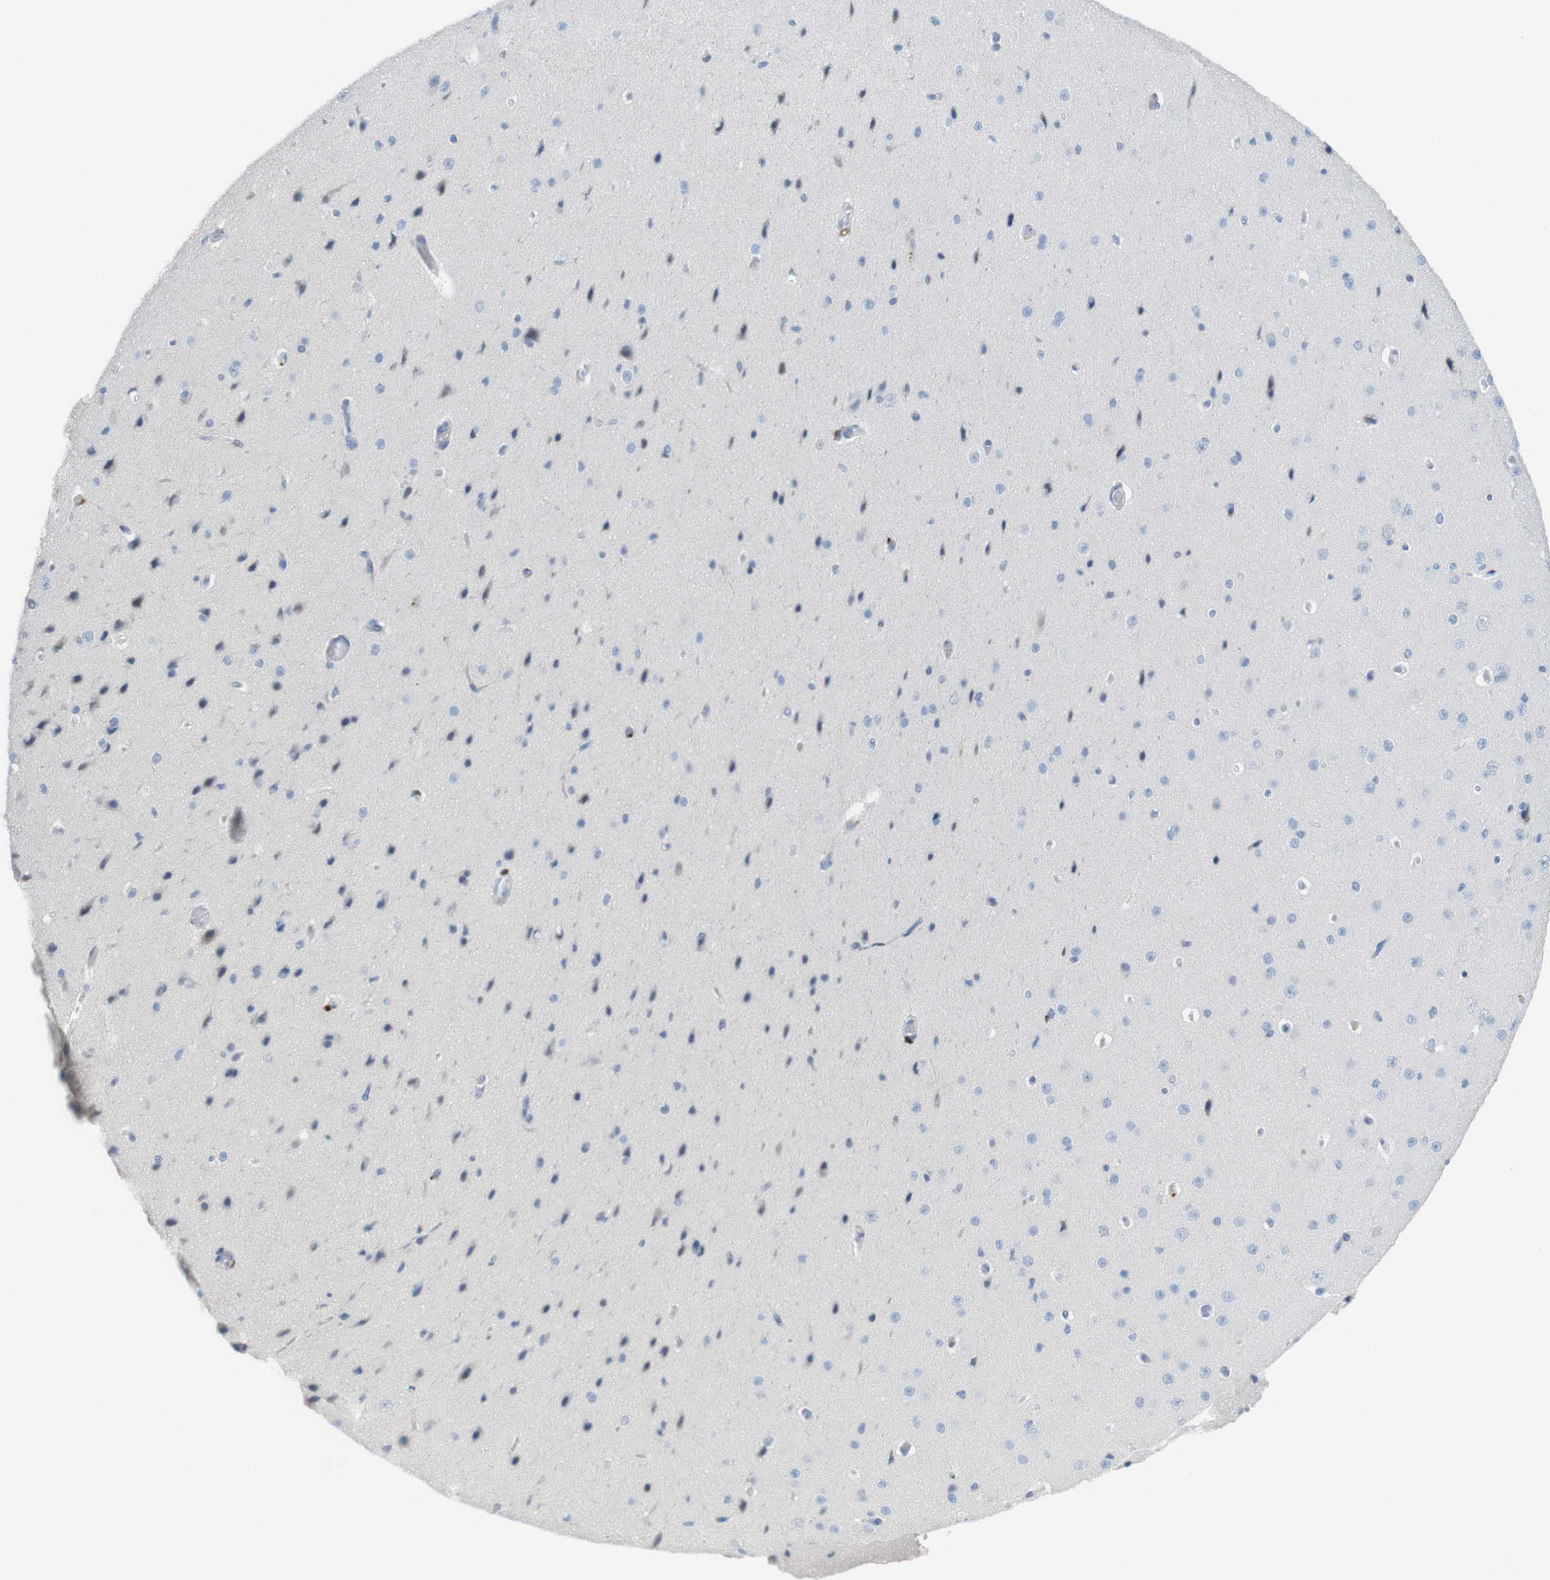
{"staining": {"intensity": "negative", "quantity": "none", "location": "none"}, "tissue": "cerebral cortex", "cell_type": "Endothelial cells", "image_type": "normal", "snomed": [{"axis": "morphology", "description": "Normal tissue, NOS"}, {"axis": "morphology", "description": "Developmental malformation"}, {"axis": "topography", "description": "Cerebral cortex"}], "caption": "Endothelial cells show no significant protein staining in normal cerebral cortex. The staining was performed using DAB to visualize the protein expression in brown, while the nuclei were stained in blue with hematoxylin (Magnification: 20x).", "gene": "YIPF1", "patient": {"sex": "female", "age": 30}}